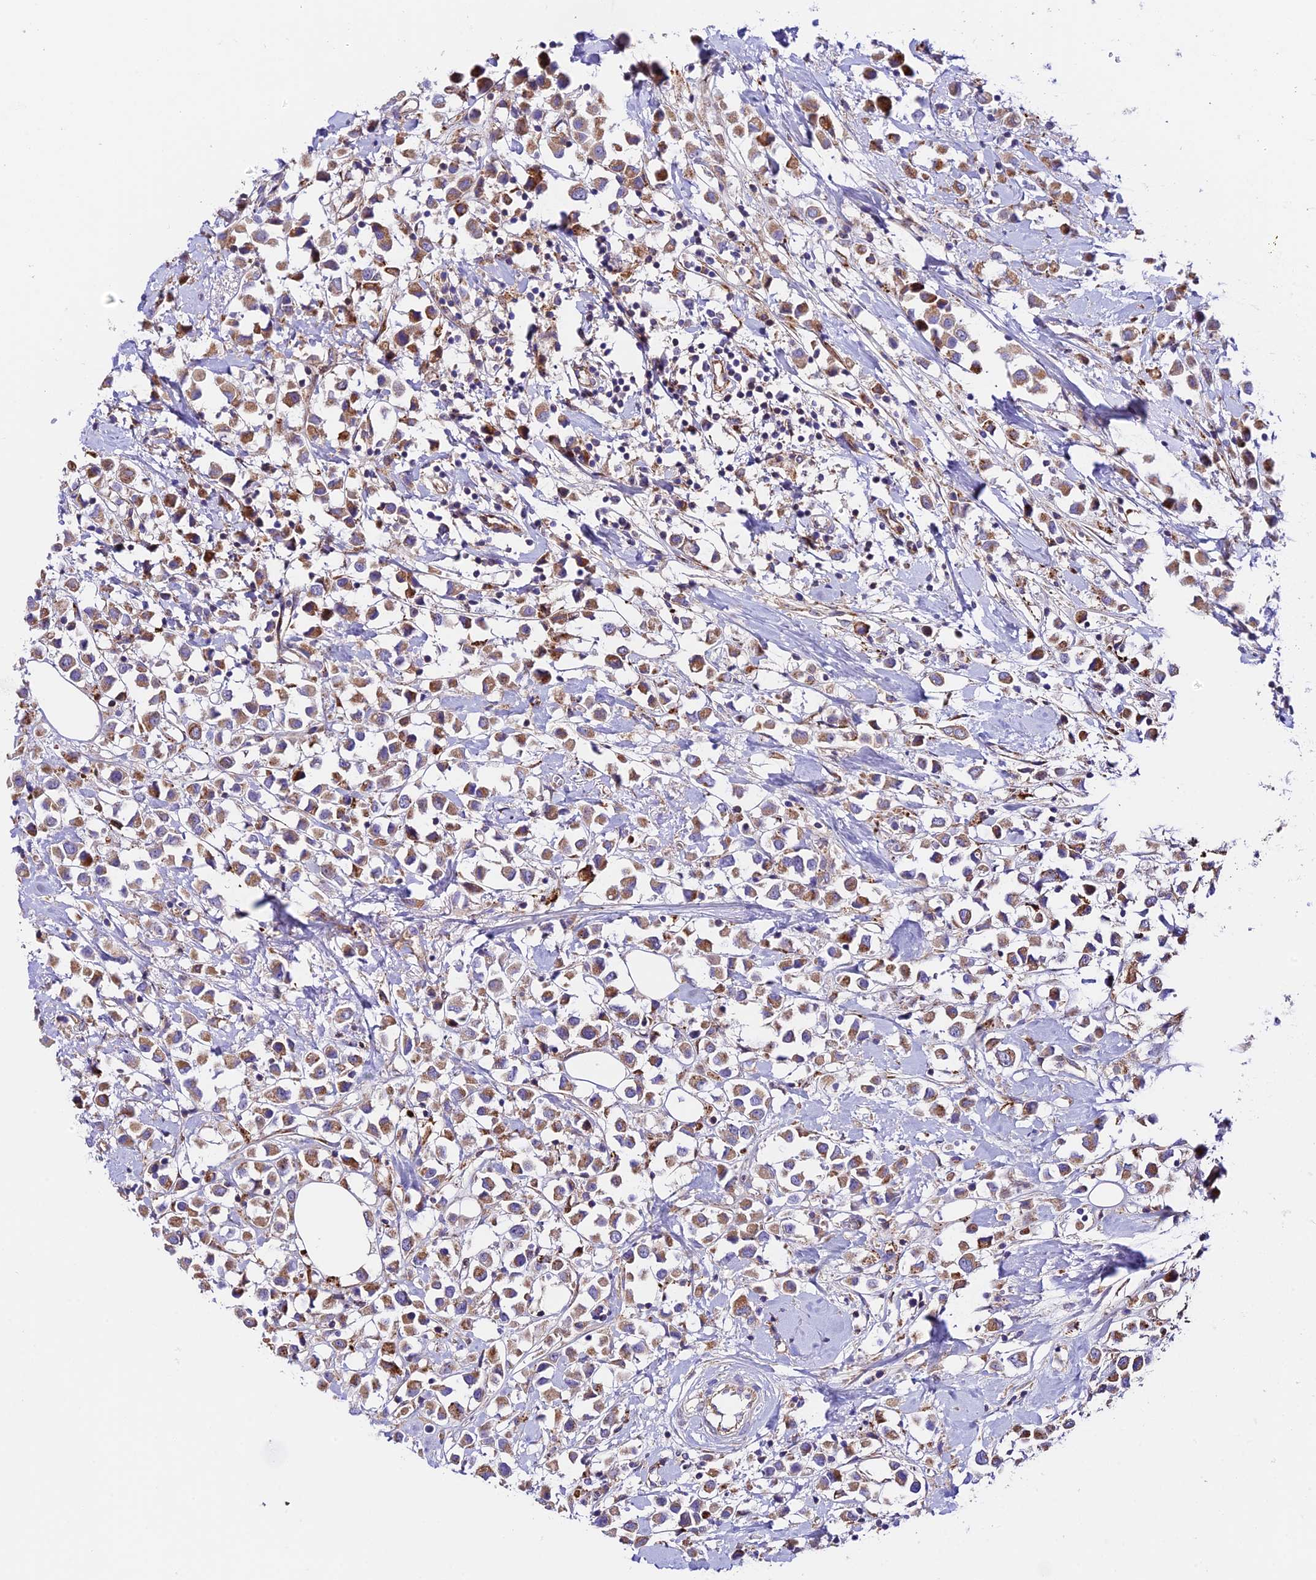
{"staining": {"intensity": "moderate", "quantity": ">75%", "location": "cytoplasmic/membranous"}, "tissue": "breast cancer", "cell_type": "Tumor cells", "image_type": "cancer", "snomed": [{"axis": "morphology", "description": "Duct carcinoma"}, {"axis": "topography", "description": "Breast"}], "caption": "An immunohistochemistry micrograph of tumor tissue is shown. Protein staining in brown highlights moderate cytoplasmic/membranous positivity in breast cancer within tumor cells.", "gene": "VPS13C", "patient": {"sex": "female", "age": 61}}